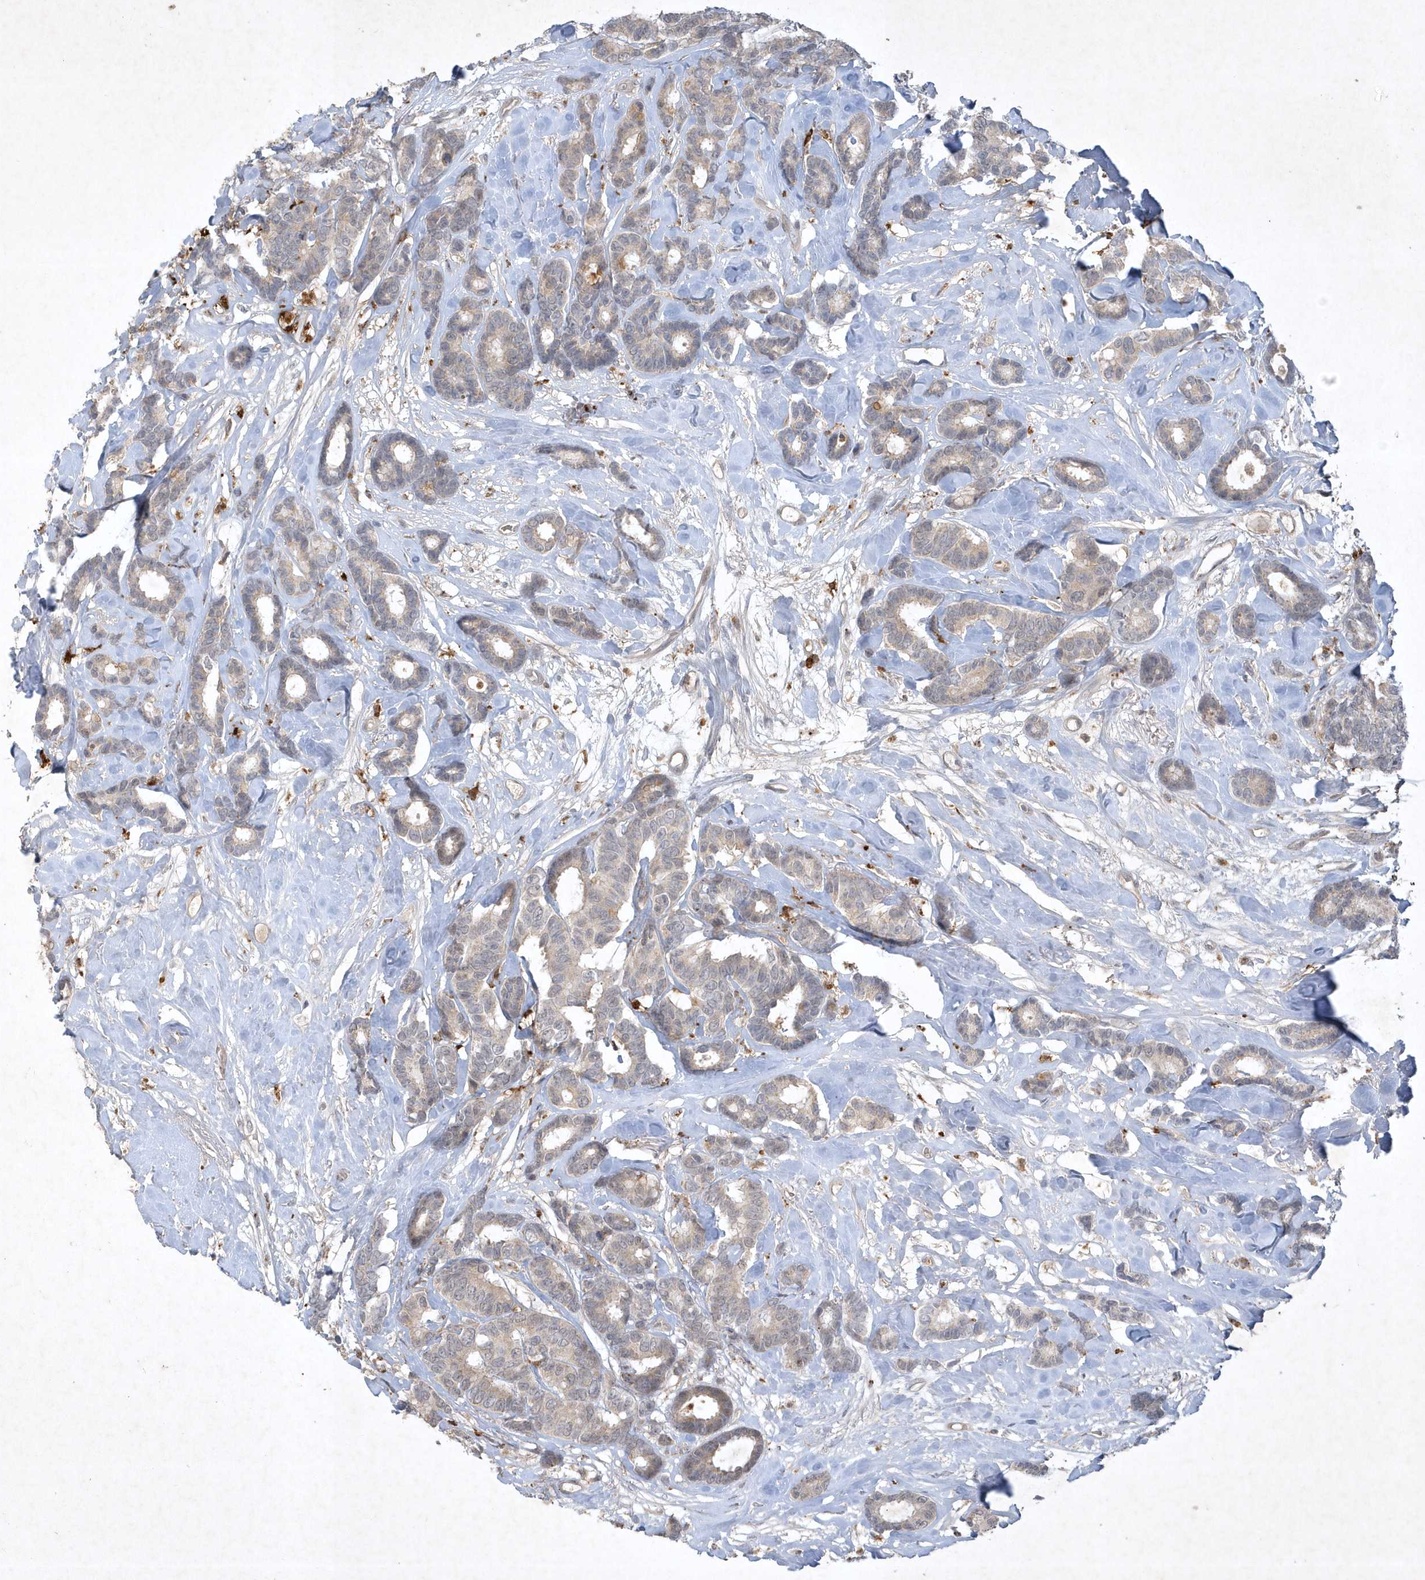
{"staining": {"intensity": "weak", "quantity": "25%-75%", "location": "cytoplasmic/membranous"}, "tissue": "breast cancer", "cell_type": "Tumor cells", "image_type": "cancer", "snomed": [{"axis": "morphology", "description": "Duct carcinoma"}, {"axis": "topography", "description": "Breast"}], "caption": "The immunohistochemical stain highlights weak cytoplasmic/membranous expression in tumor cells of breast cancer tissue.", "gene": "THG1L", "patient": {"sex": "female", "age": 87}}